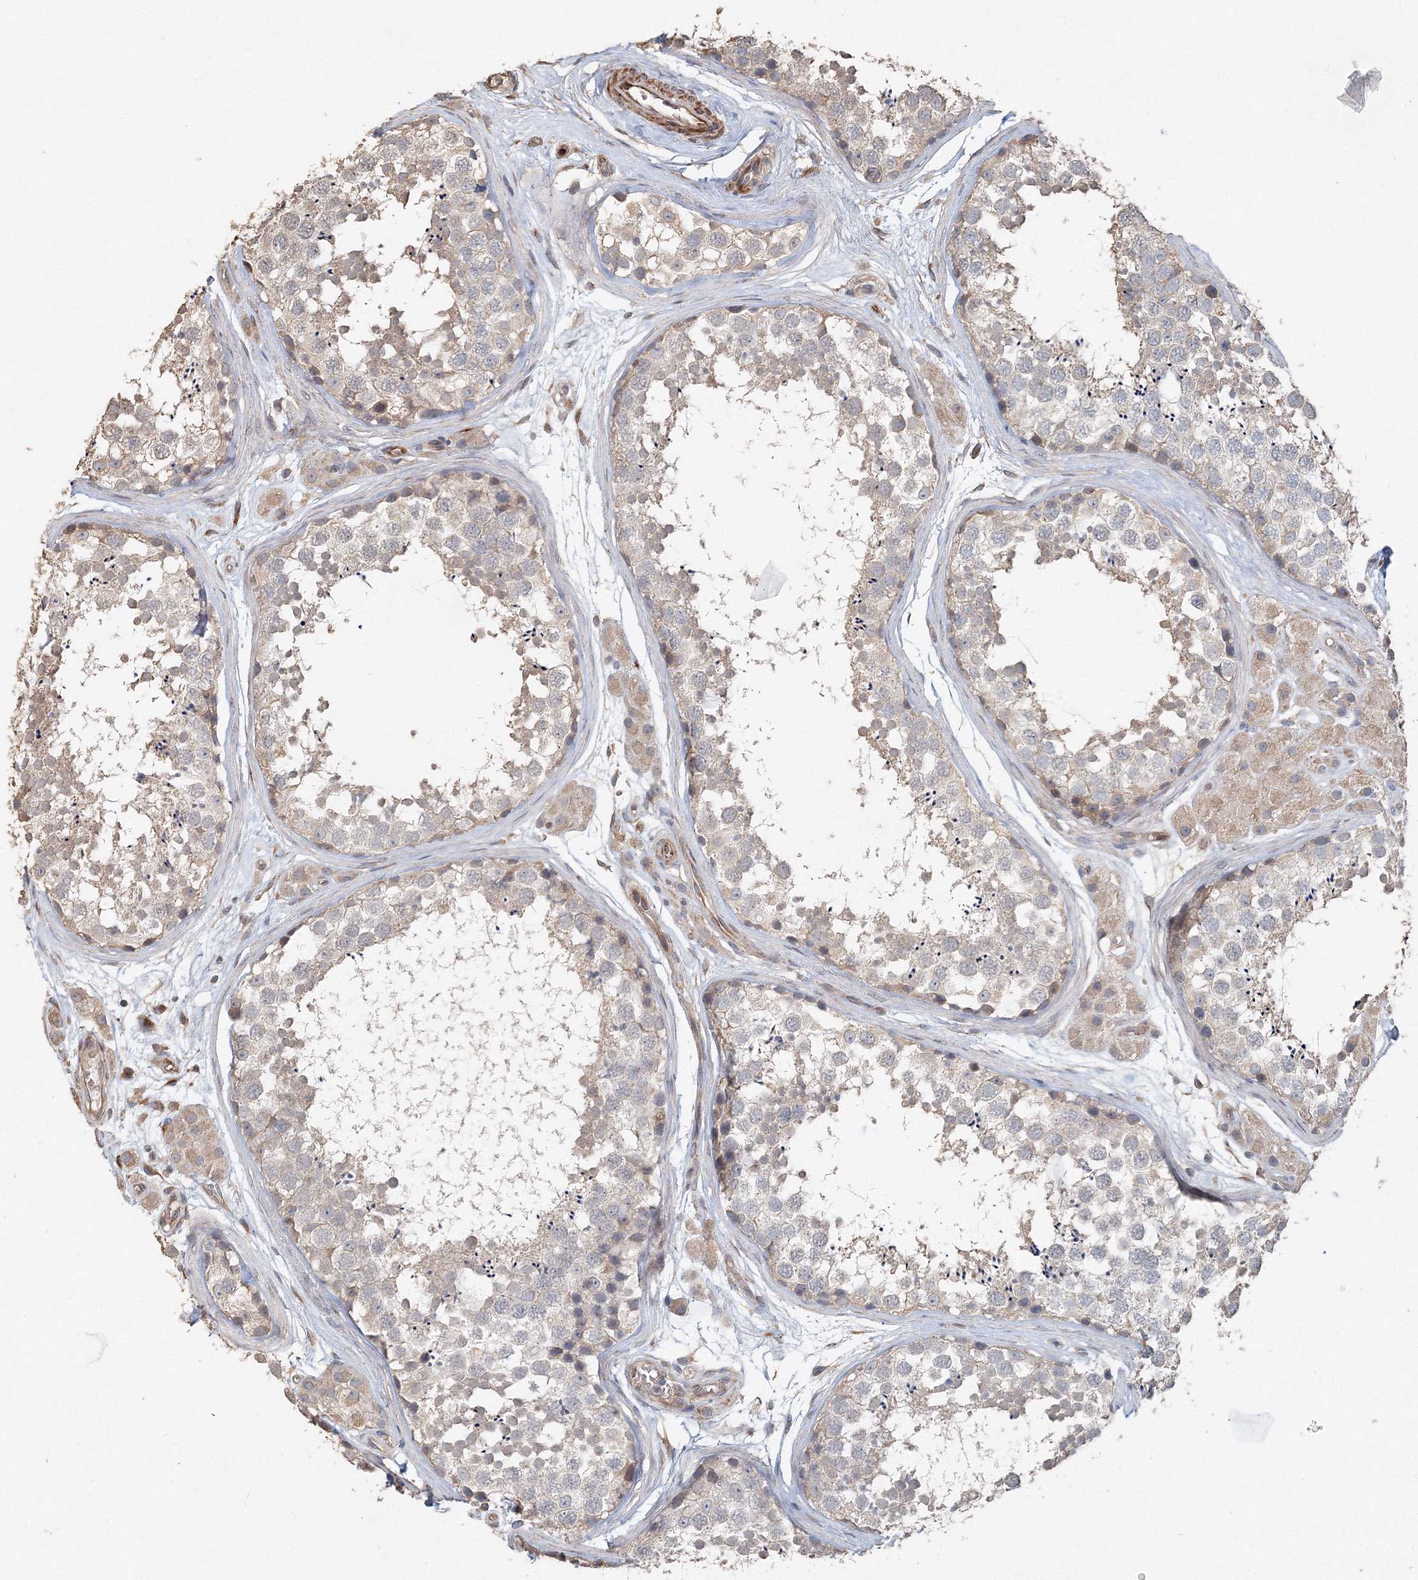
{"staining": {"intensity": "weak", "quantity": "<25%", "location": "cytoplasmic/membranous"}, "tissue": "testis", "cell_type": "Cells in seminiferous ducts", "image_type": "normal", "snomed": [{"axis": "morphology", "description": "Normal tissue, NOS"}, {"axis": "topography", "description": "Testis"}], "caption": "This is a histopathology image of immunohistochemistry staining of benign testis, which shows no expression in cells in seminiferous ducts. The staining is performed using DAB (3,3'-diaminobenzidine) brown chromogen with nuclei counter-stained in using hematoxylin.", "gene": "NALF2", "patient": {"sex": "male", "age": 56}}